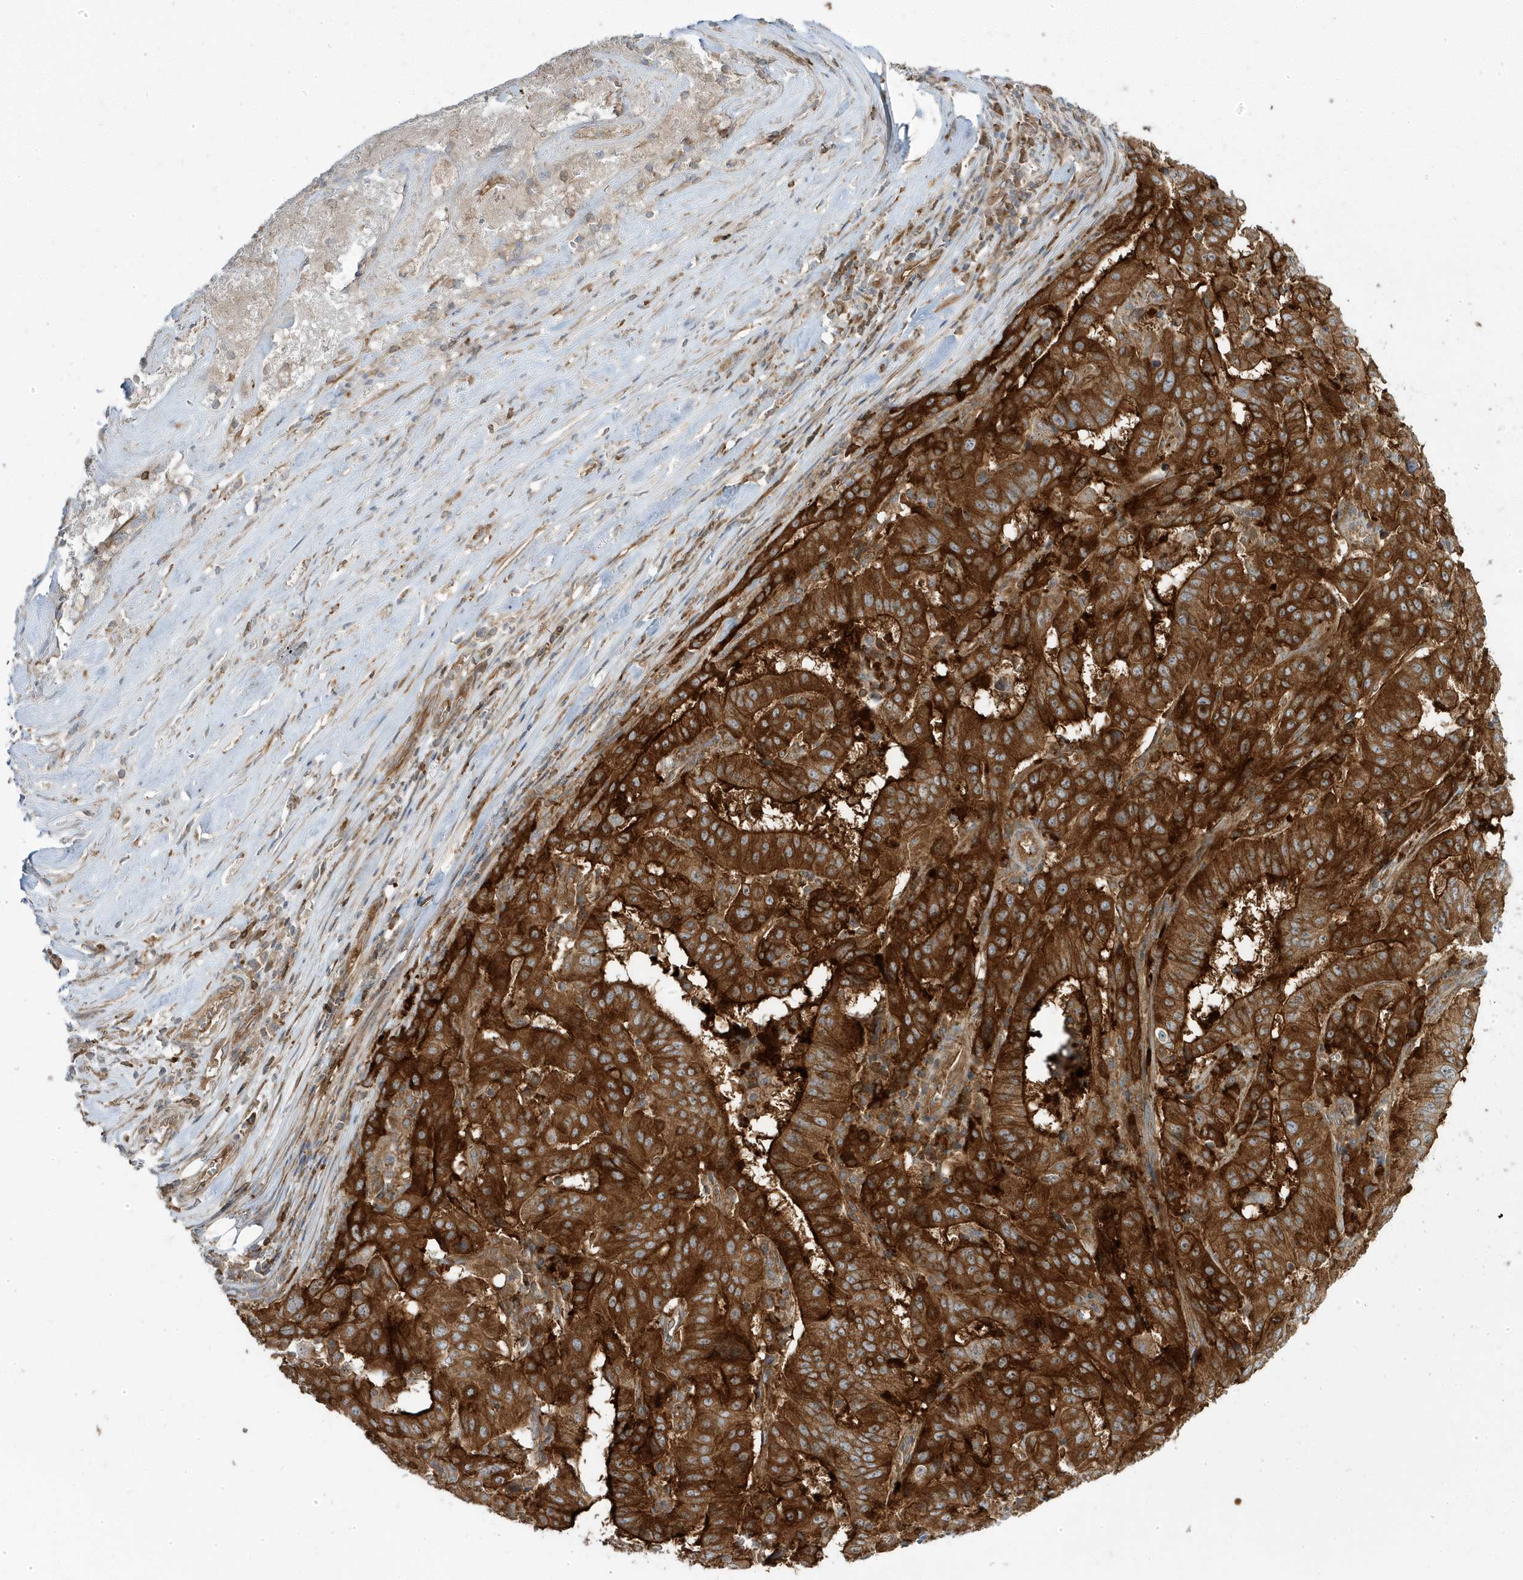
{"staining": {"intensity": "strong", "quantity": ">75%", "location": "cytoplasmic/membranous"}, "tissue": "pancreatic cancer", "cell_type": "Tumor cells", "image_type": "cancer", "snomed": [{"axis": "morphology", "description": "Adenocarcinoma, NOS"}, {"axis": "topography", "description": "Pancreas"}], "caption": "Immunohistochemical staining of adenocarcinoma (pancreatic) shows strong cytoplasmic/membranous protein staining in about >75% of tumor cells.", "gene": "STAM", "patient": {"sex": "male", "age": 63}}